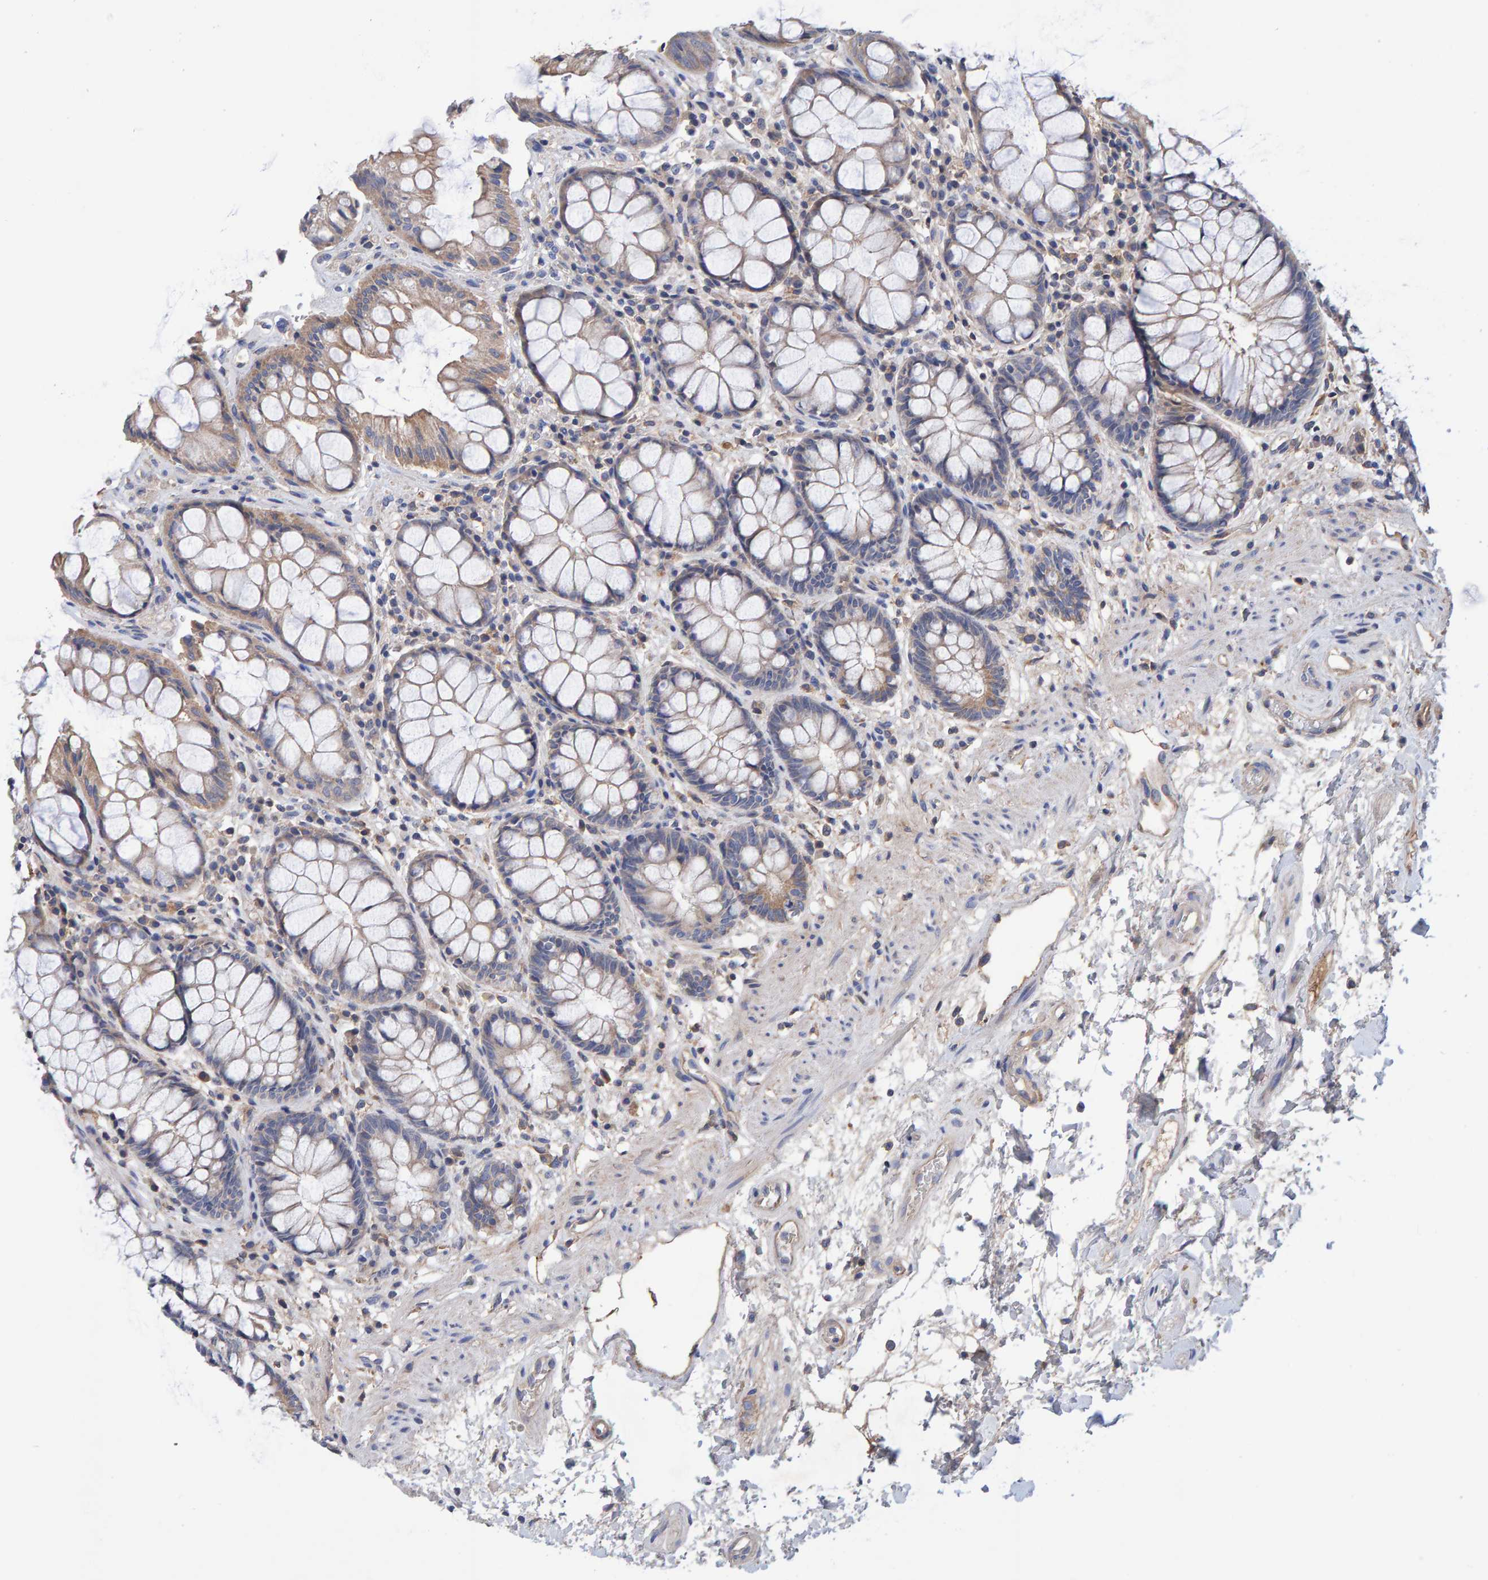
{"staining": {"intensity": "moderate", "quantity": ">75%", "location": "cytoplasmic/membranous"}, "tissue": "rectum", "cell_type": "Glandular cells", "image_type": "normal", "snomed": [{"axis": "morphology", "description": "Normal tissue, NOS"}, {"axis": "topography", "description": "Rectum"}], "caption": "Immunohistochemistry (DAB) staining of benign human rectum demonstrates moderate cytoplasmic/membranous protein staining in approximately >75% of glandular cells.", "gene": "EFR3A", "patient": {"sex": "male", "age": 64}}